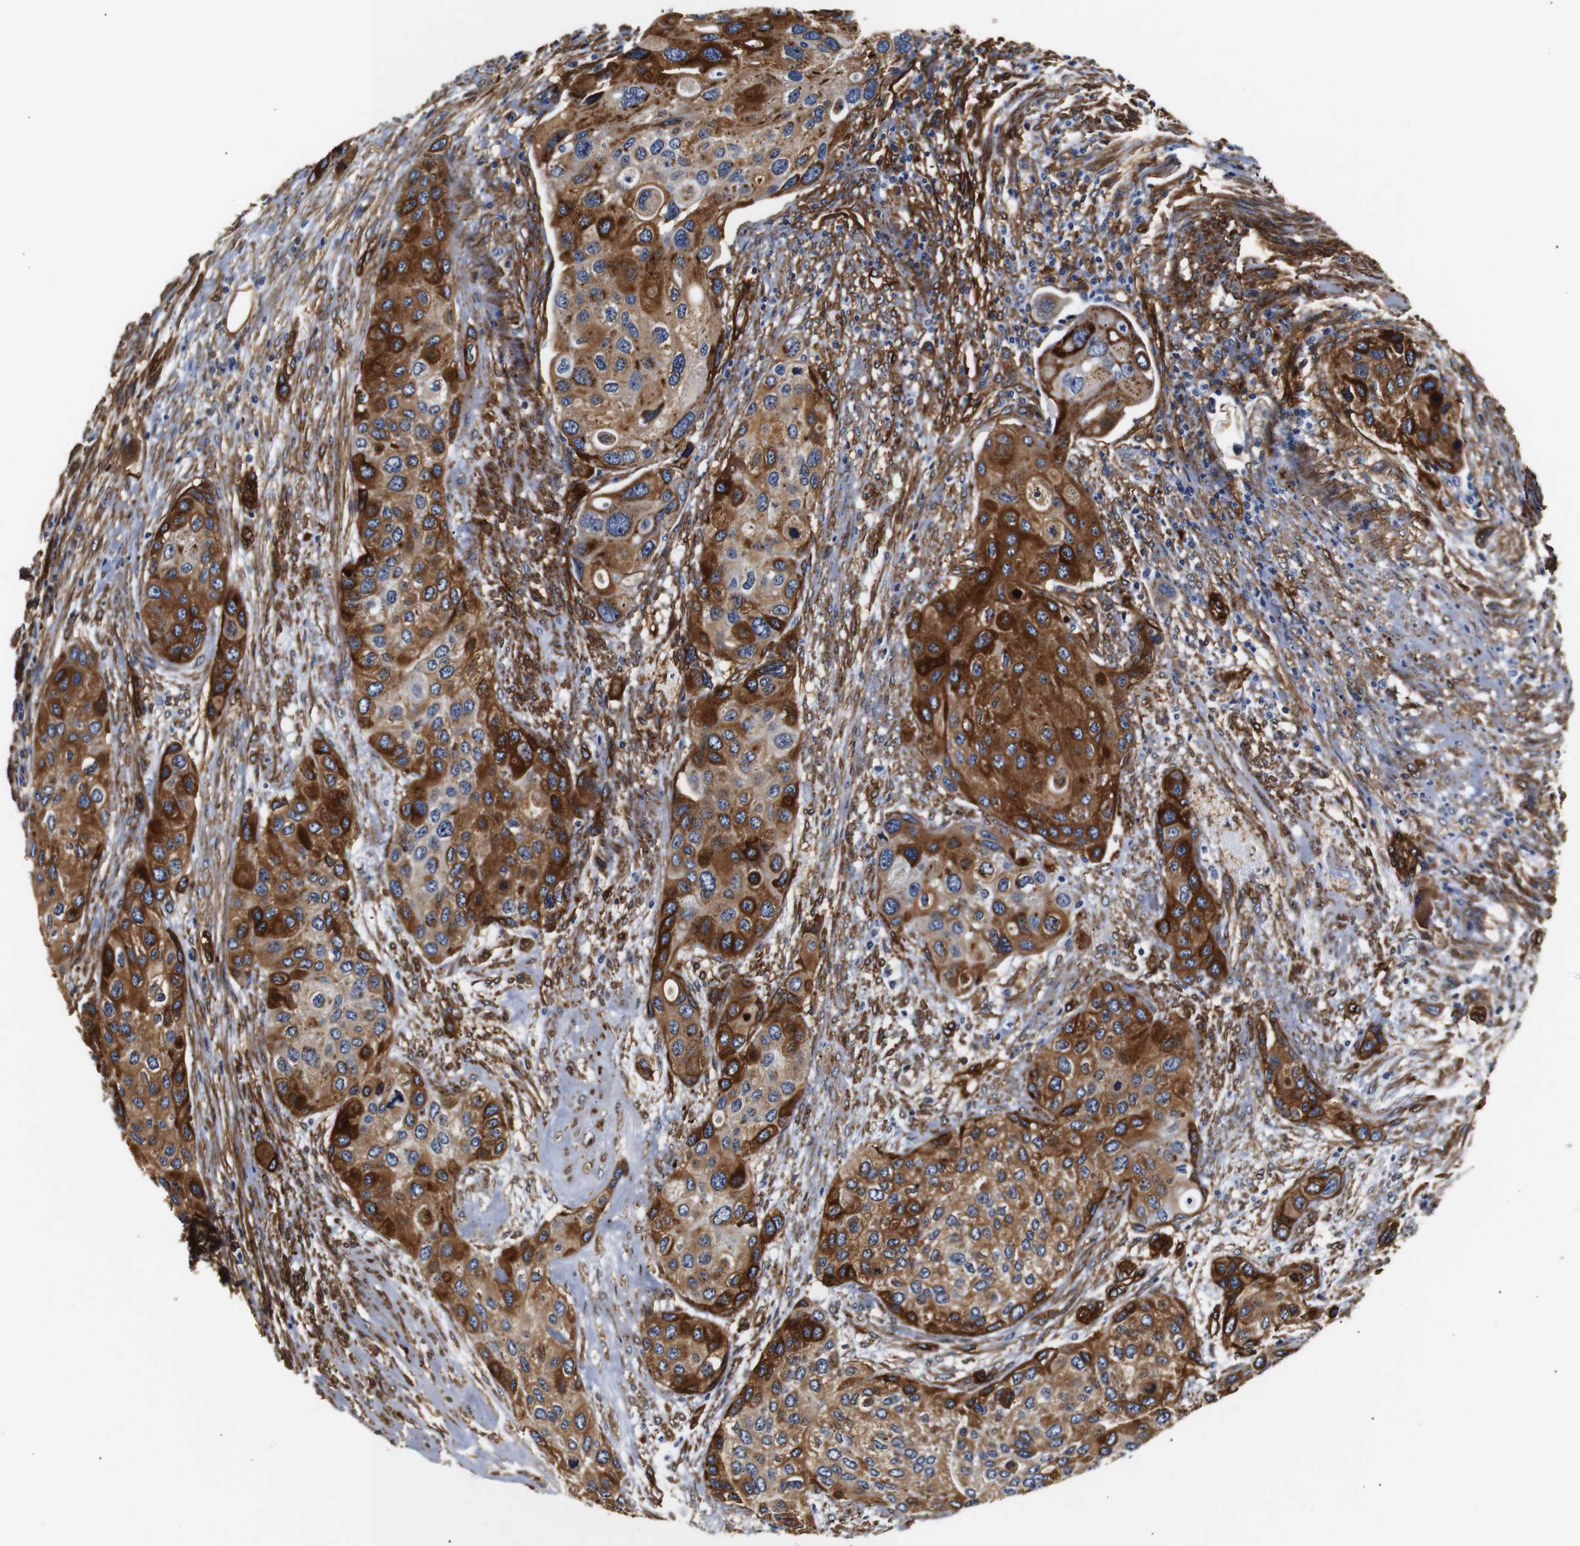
{"staining": {"intensity": "strong", "quantity": ">75%", "location": "cytoplasmic/membranous"}, "tissue": "urothelial cancer", "cell_type": "Tumor cells", "image_type": "cancer", "snomed": [{"axis": "morphology", "description": "Urothelial carcinoma, High grade"}, {"axis": "topography", "description": "Urinary bladder"}], "caption": "This micrograph shows IHC staining of human urothelial cancer, with high strong cytoplasmic/membranous staining in approximately >75% of tumor cells.", "gene": "CAV2", "patient": {"sex": "female", "age": 56}}